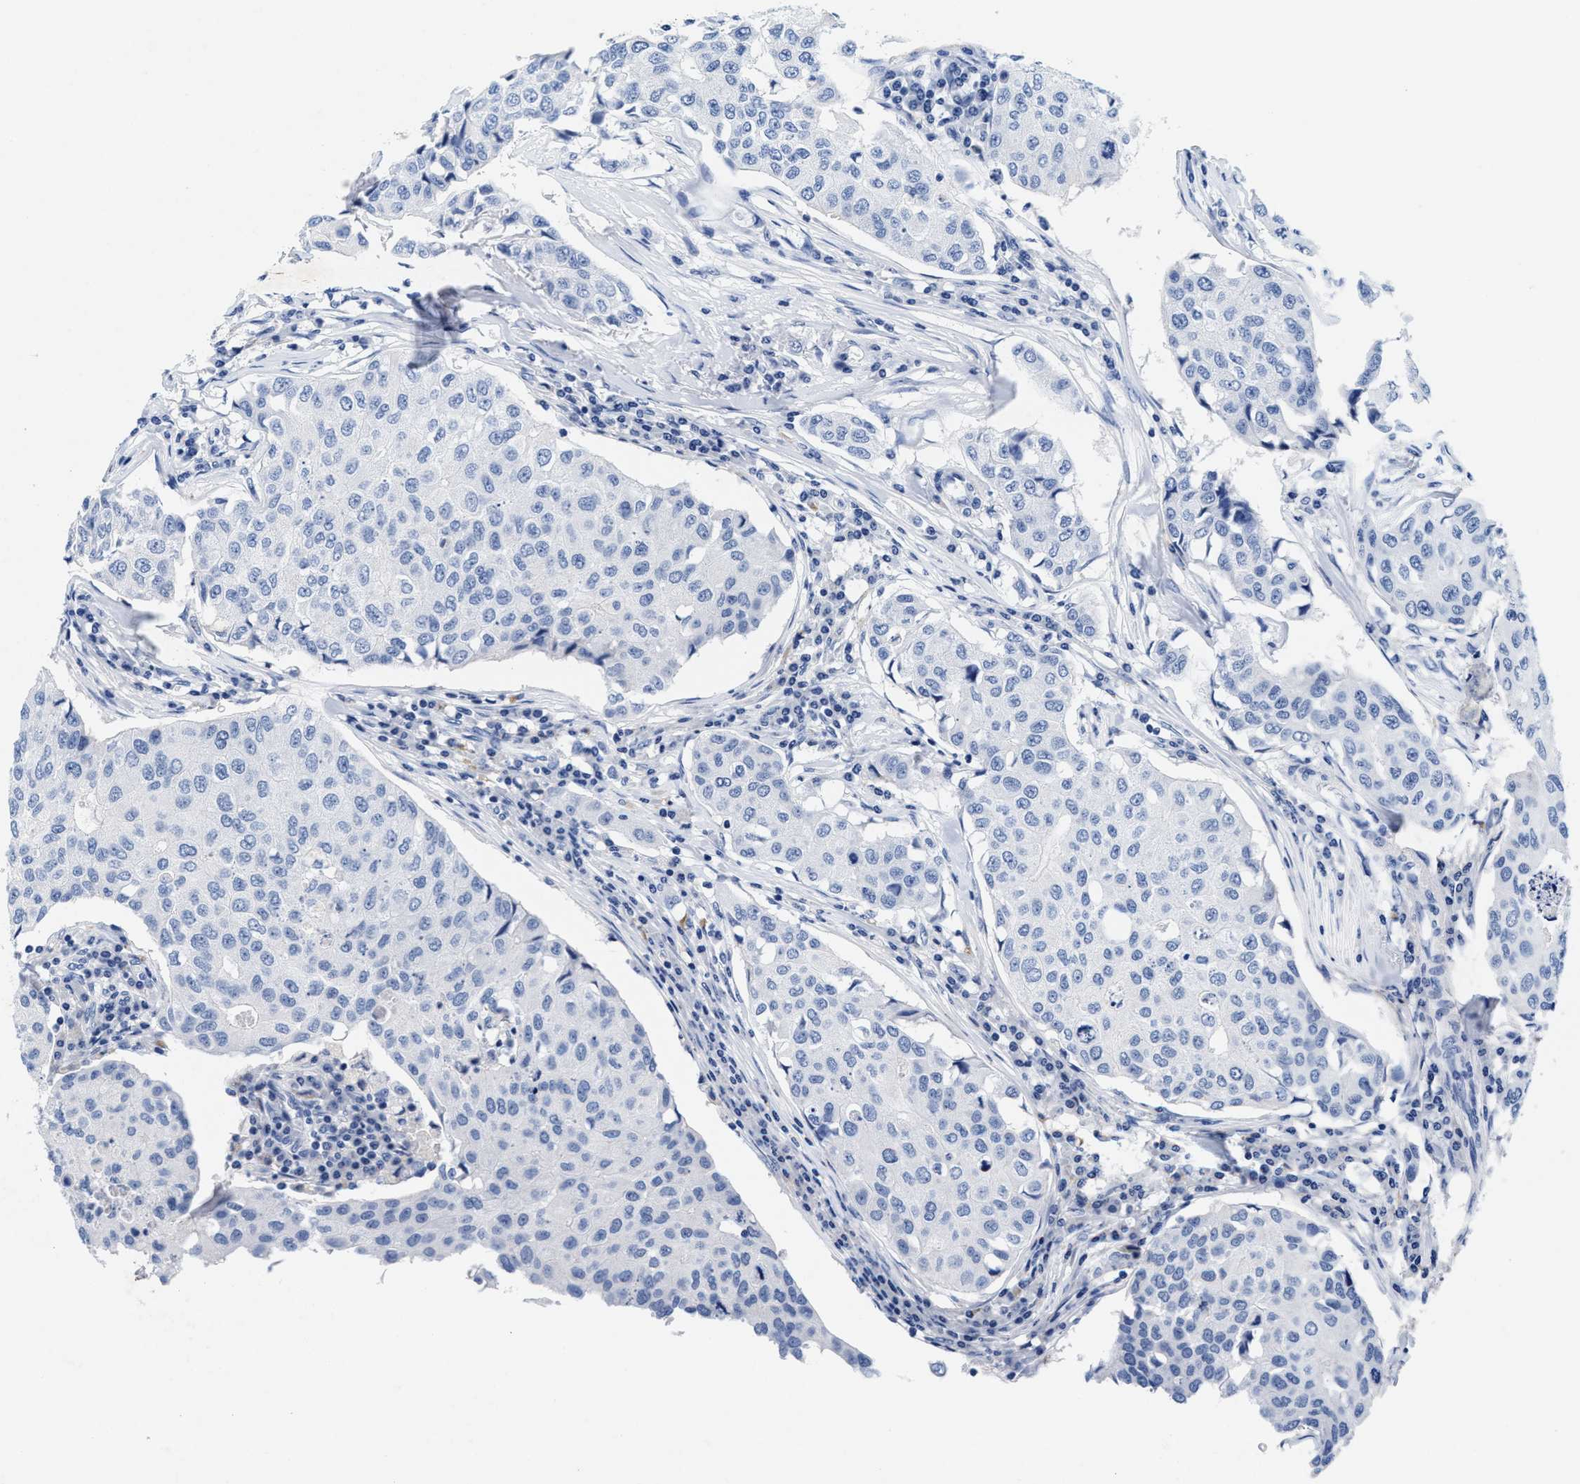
{"staining": {"intensity": "negative", "quantity": "none", "location": "none"}, "tissue": "breast cancer", "cell_type": "Tumor cells", "image_type": "cancer", "snomed": [{"axis": "morphology", "description": "Duct carcinoma"}, {"axis": "topography", "description": "Breast"}], "caption": "DAB immunohistochemical staining of human breast cancer demonstrates no significant staining in tumor cells. (DAB (3,3'-diaminobenzidine) immunohistochemistry, high magnification).", "gene": "TTC3", "patient": {"sex": "female", "age": 80}}